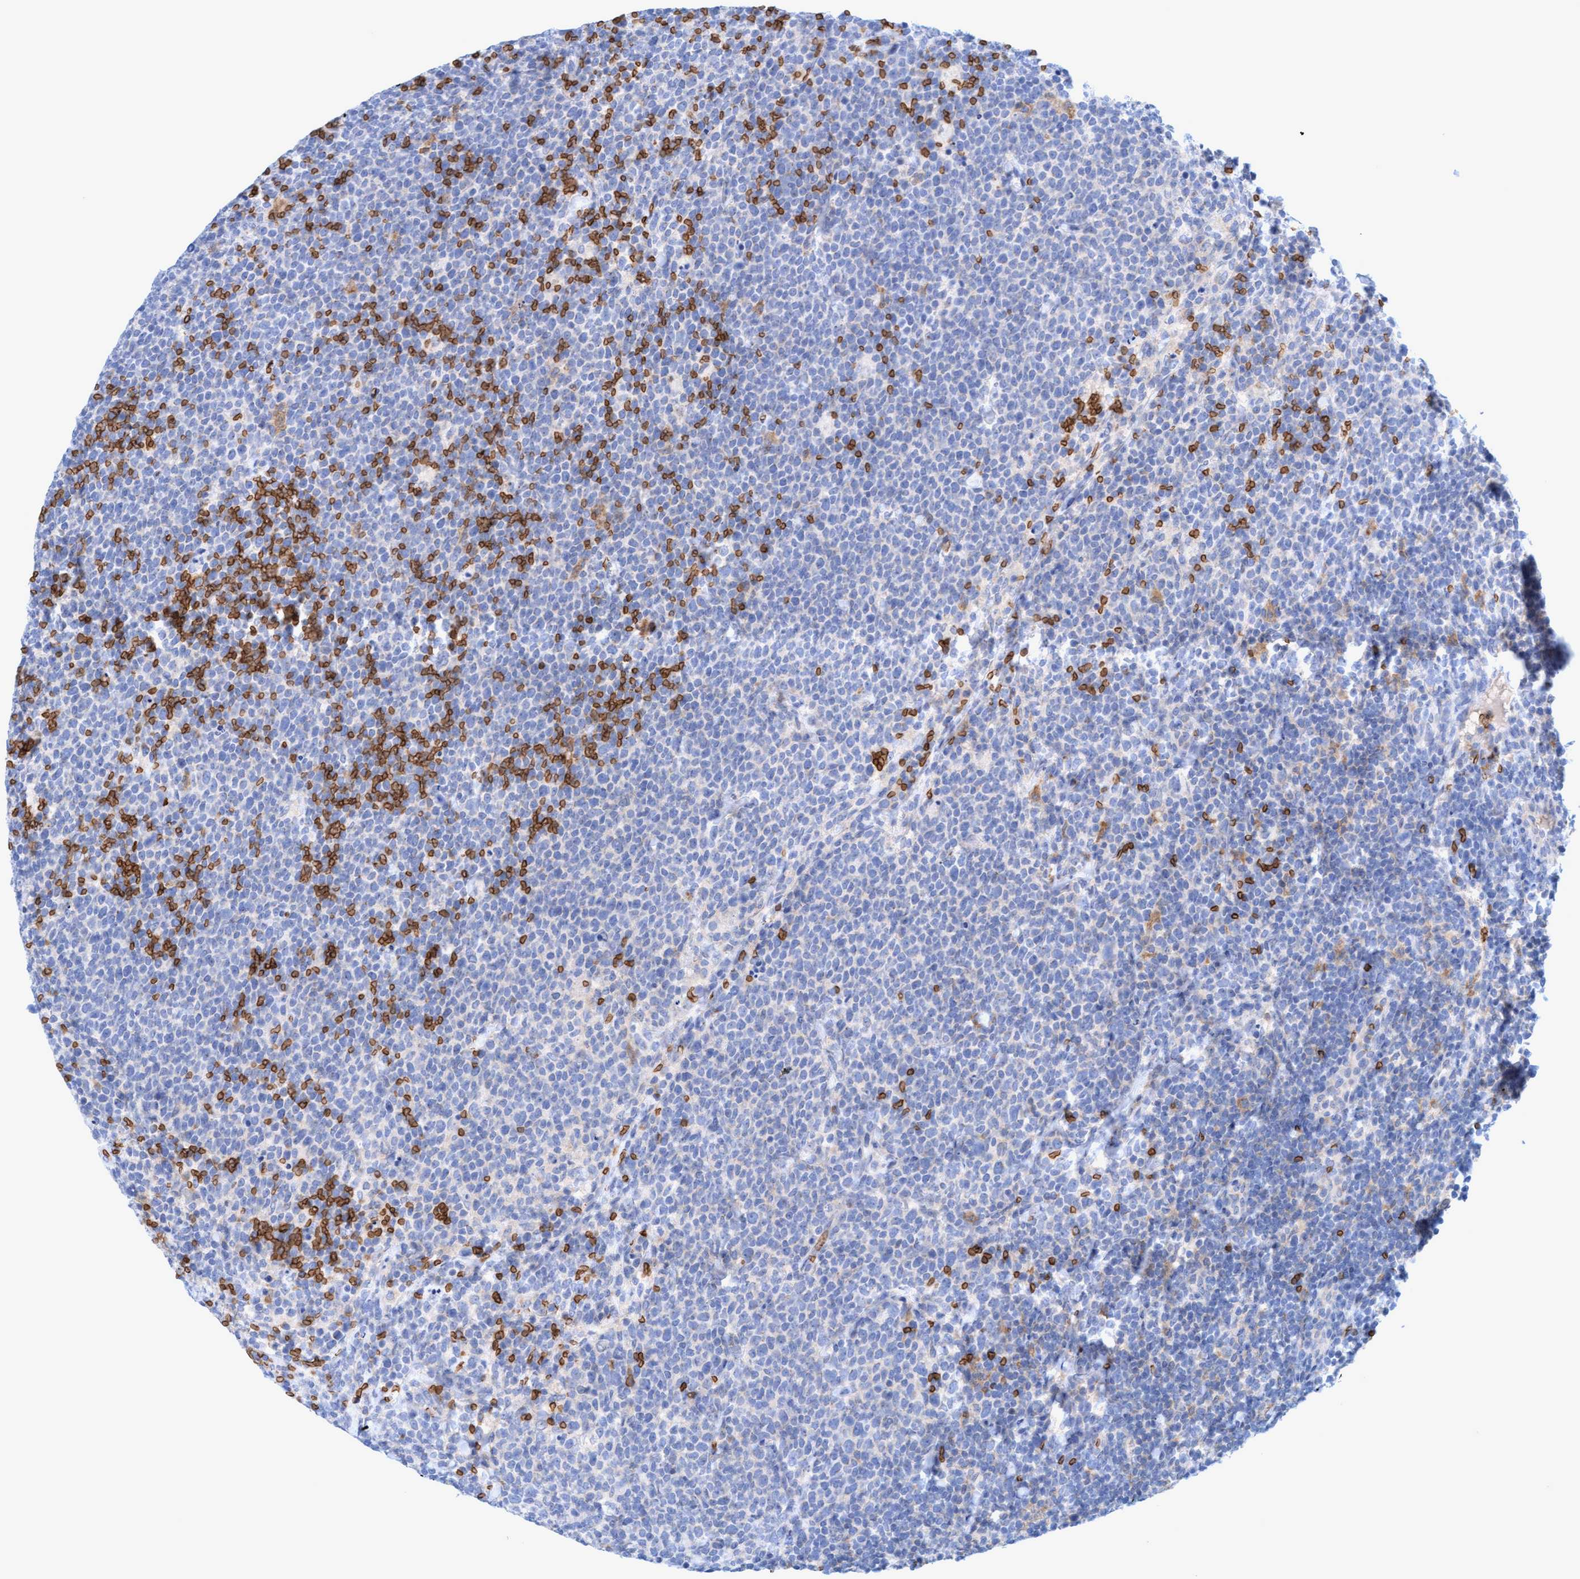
{"staining": {"intensity": "negative", "quantity": "none", "location": "none"}, "tissue": "lymphoma", "cell_type": "Tumor cells", "image_type": "cancer", "snomed": [{"axis": "morphology", "description": "Malignant lymphoma, non-Hodgkin's type, High grade"}, {"axis": "topography", "description": "Lymph node"}], "caption": "Photomicrograph shows no protein expression in tumor cells of lymphoma tissue.", "gene": "SPEM2", "patient": {"sex": "male", "age": 61}}